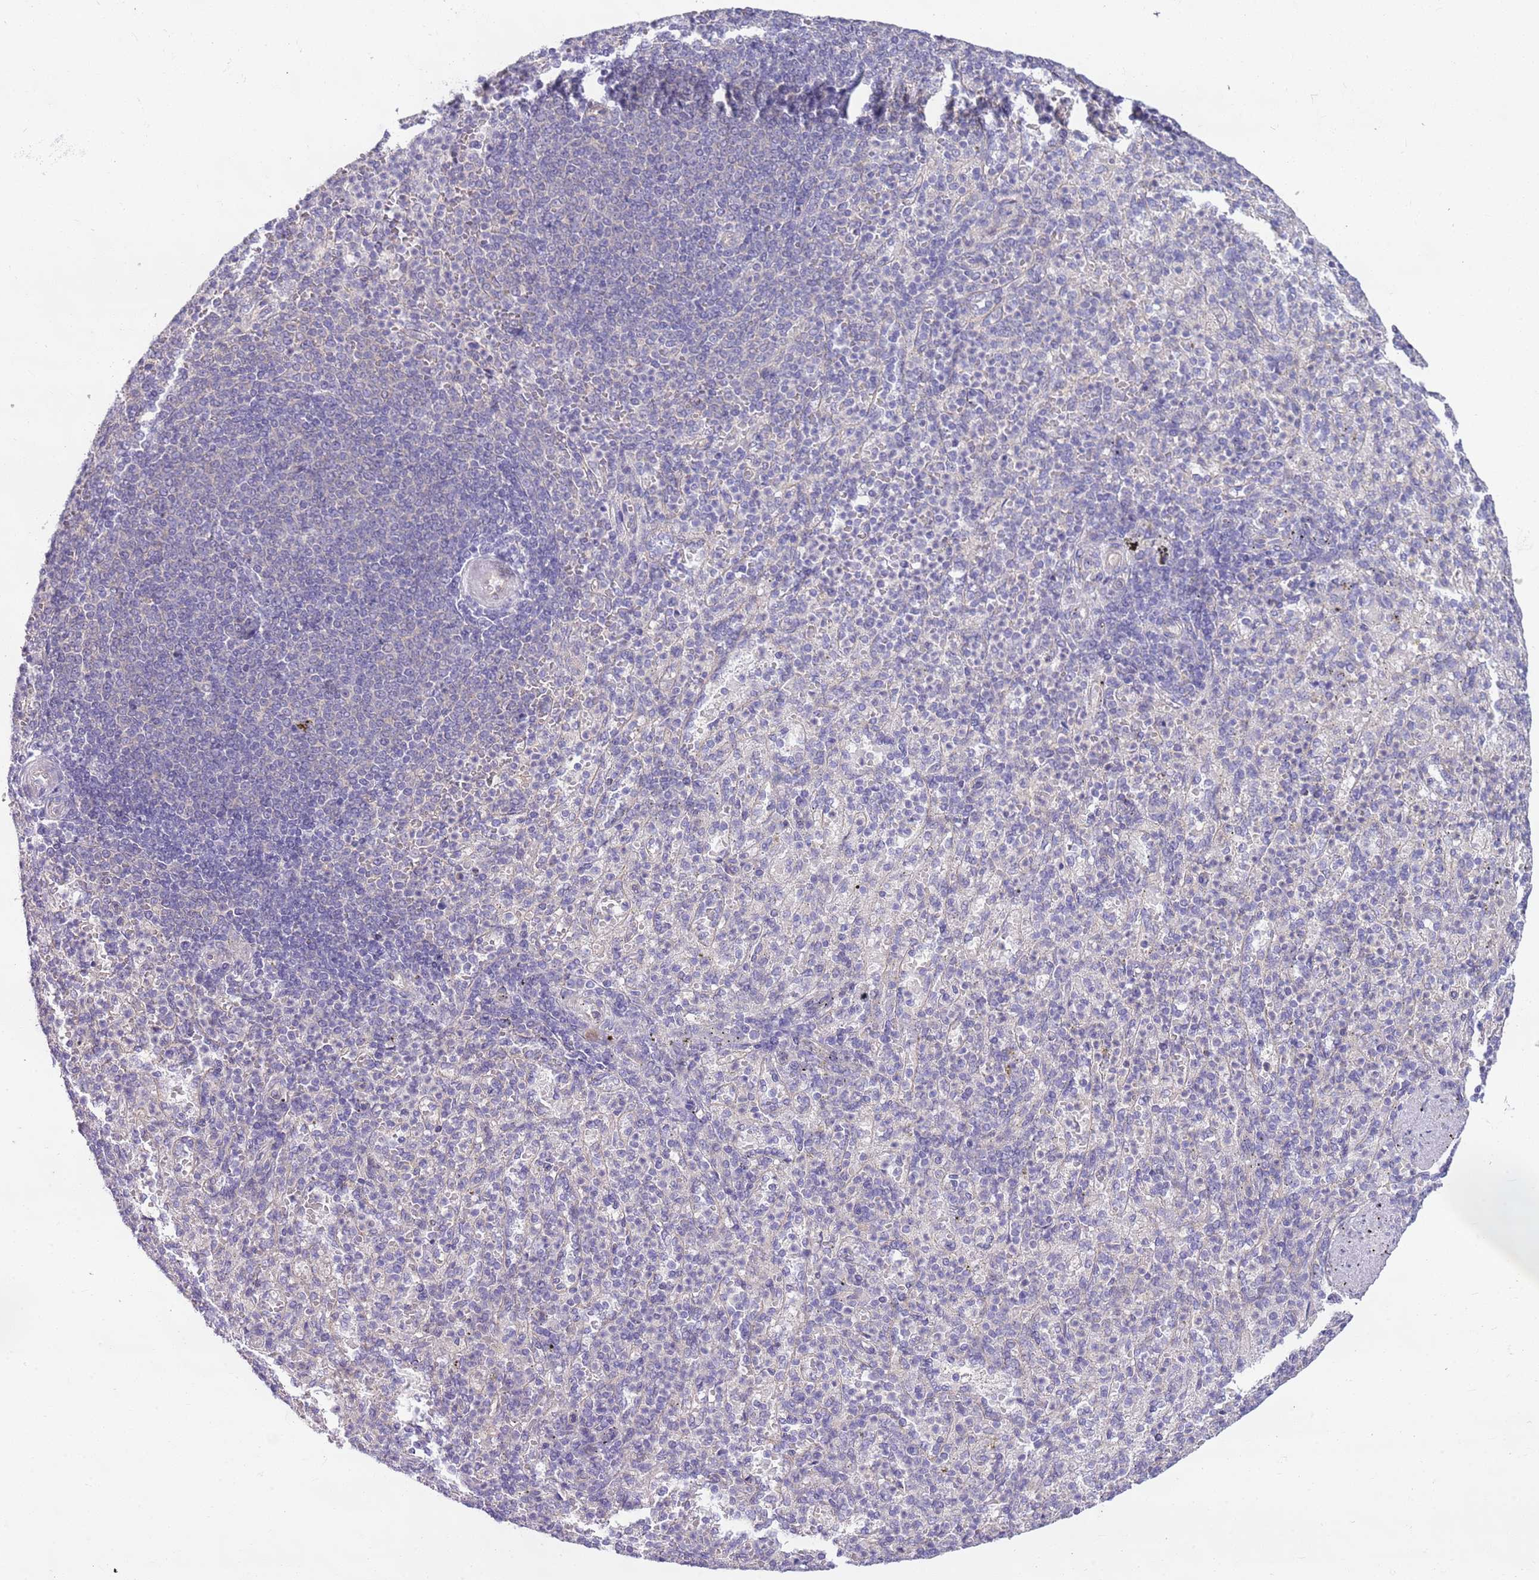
{"staining": {"intensity": "negative", "quantity": "none", "location": "none"}, "tissue": "spleen", "cell_type": "Cells in red pulp", "image_type": "normal", "snomed": [{"axis": "morphology", "description": "Normal tissue, NOS"}, {"axis": "topography", "description": "Spleen"}], "caption": "Micrograph shows no protein expression in cells in red pulp of unremarkable spleen. The staining was performed using DAB (3,3'-diaminobenzidine) to visualize the protein expression in brown, while the nuclei were stained in blue with hematoxylin (Magnification: 20x).", "gene": "PARP8", "patient": {"sex": "female", "age": 74}}